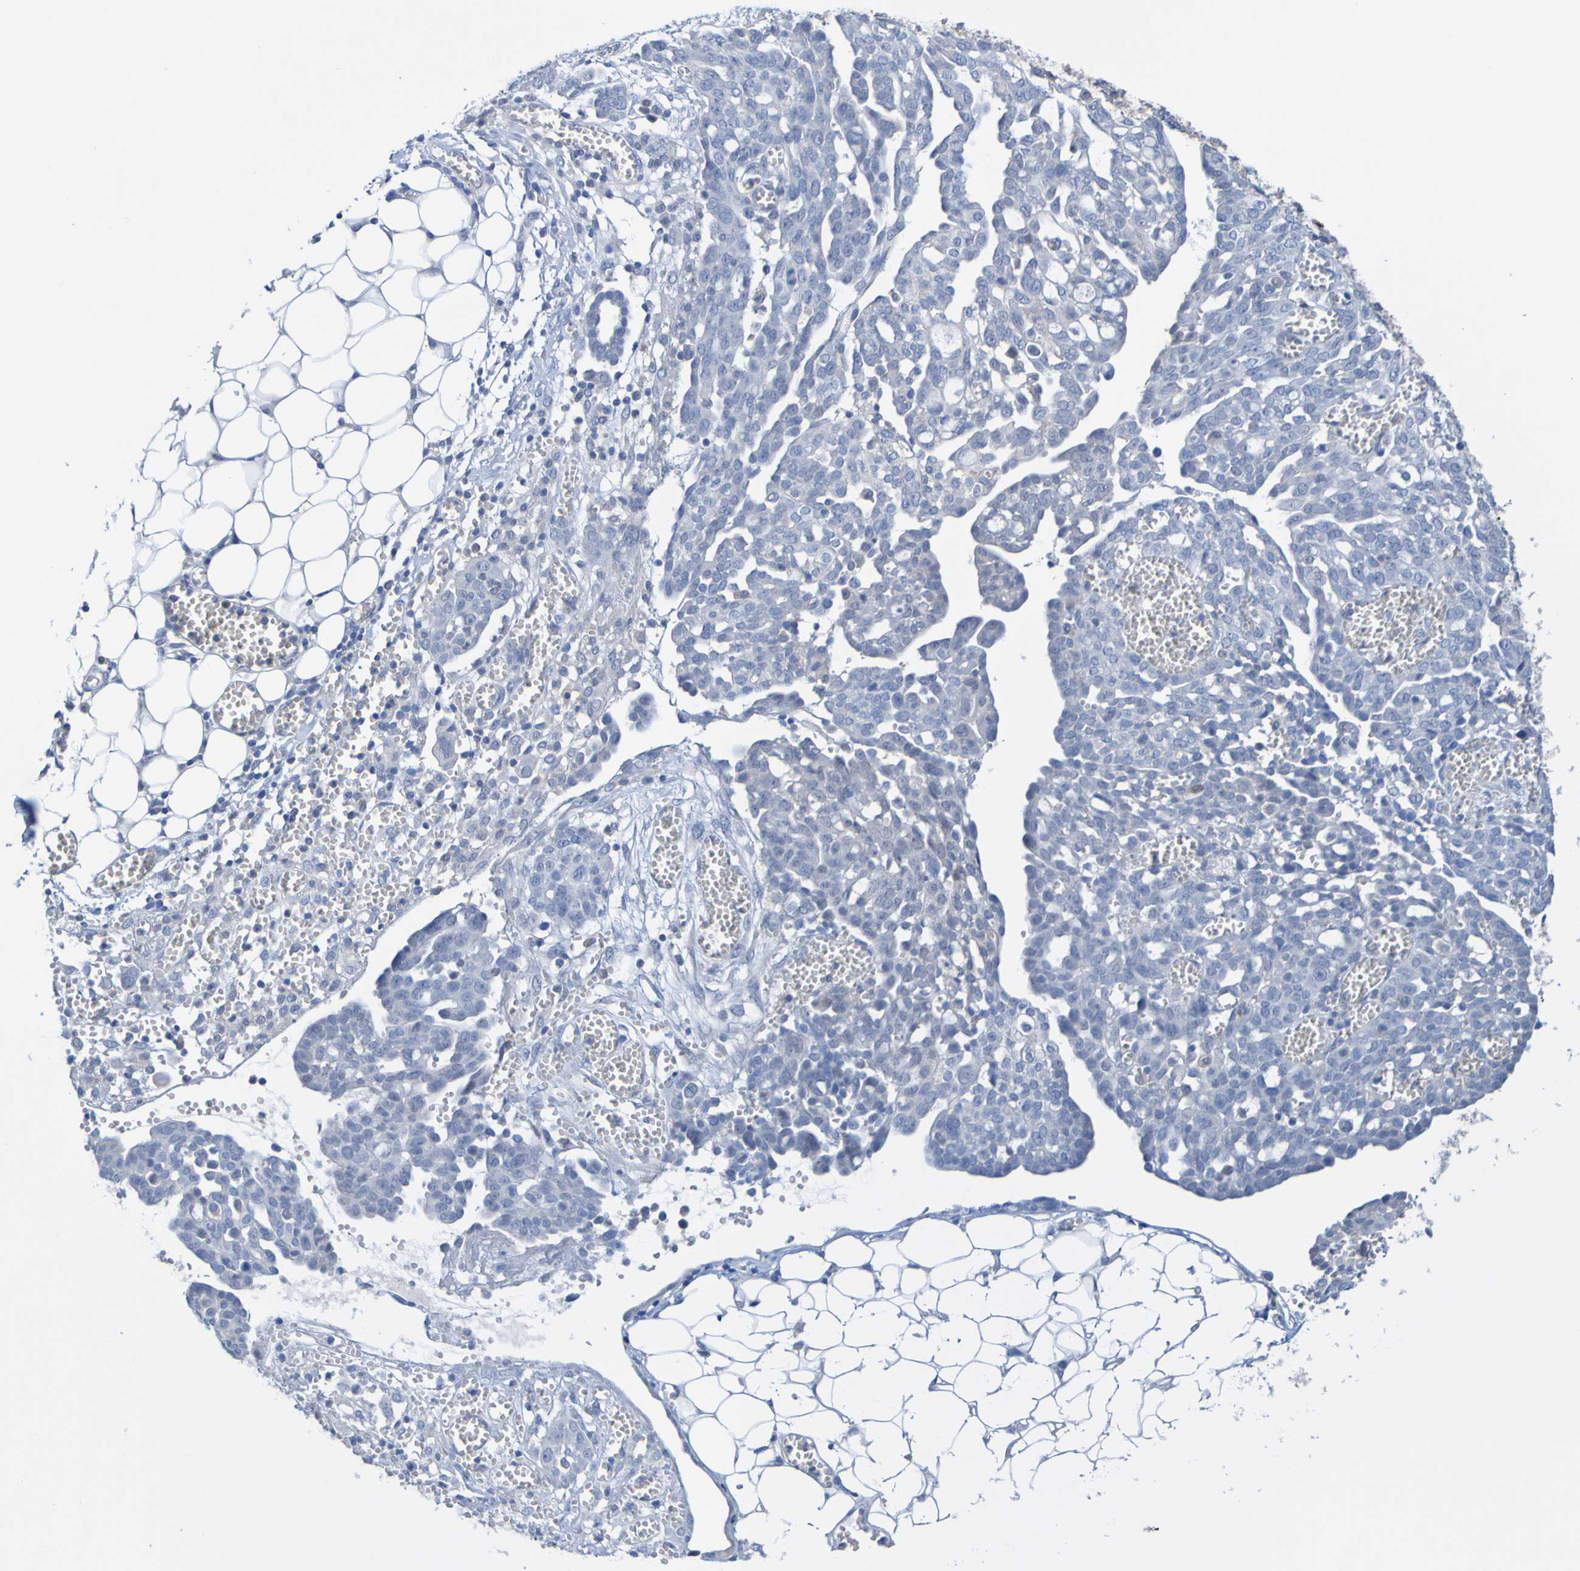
{"staining": {"intensity": "negative", "quantity": "none", "location": "none"}, "tissue": "ovarian cancer", "cell_type": "Tumor cells", "image_type": "cancer", "snomed": [{"axis": "morphology", "description": "Cystadenocarcinoma, serous, NOS"}, {"axis": "topography", "description": "Soft tissue"}, {"axis": "topography", "description": "Ovary"}], "caption": "High magnification brightfield microscopy of ovarian cancer (serous cystadenocarcinoma) stained with DAB (brown) and counterstained with hematoxylin (blue): tumor cells show no significant staining.", "gene": "ACMSD", "patient": {"sex": "female", "age": 57}}